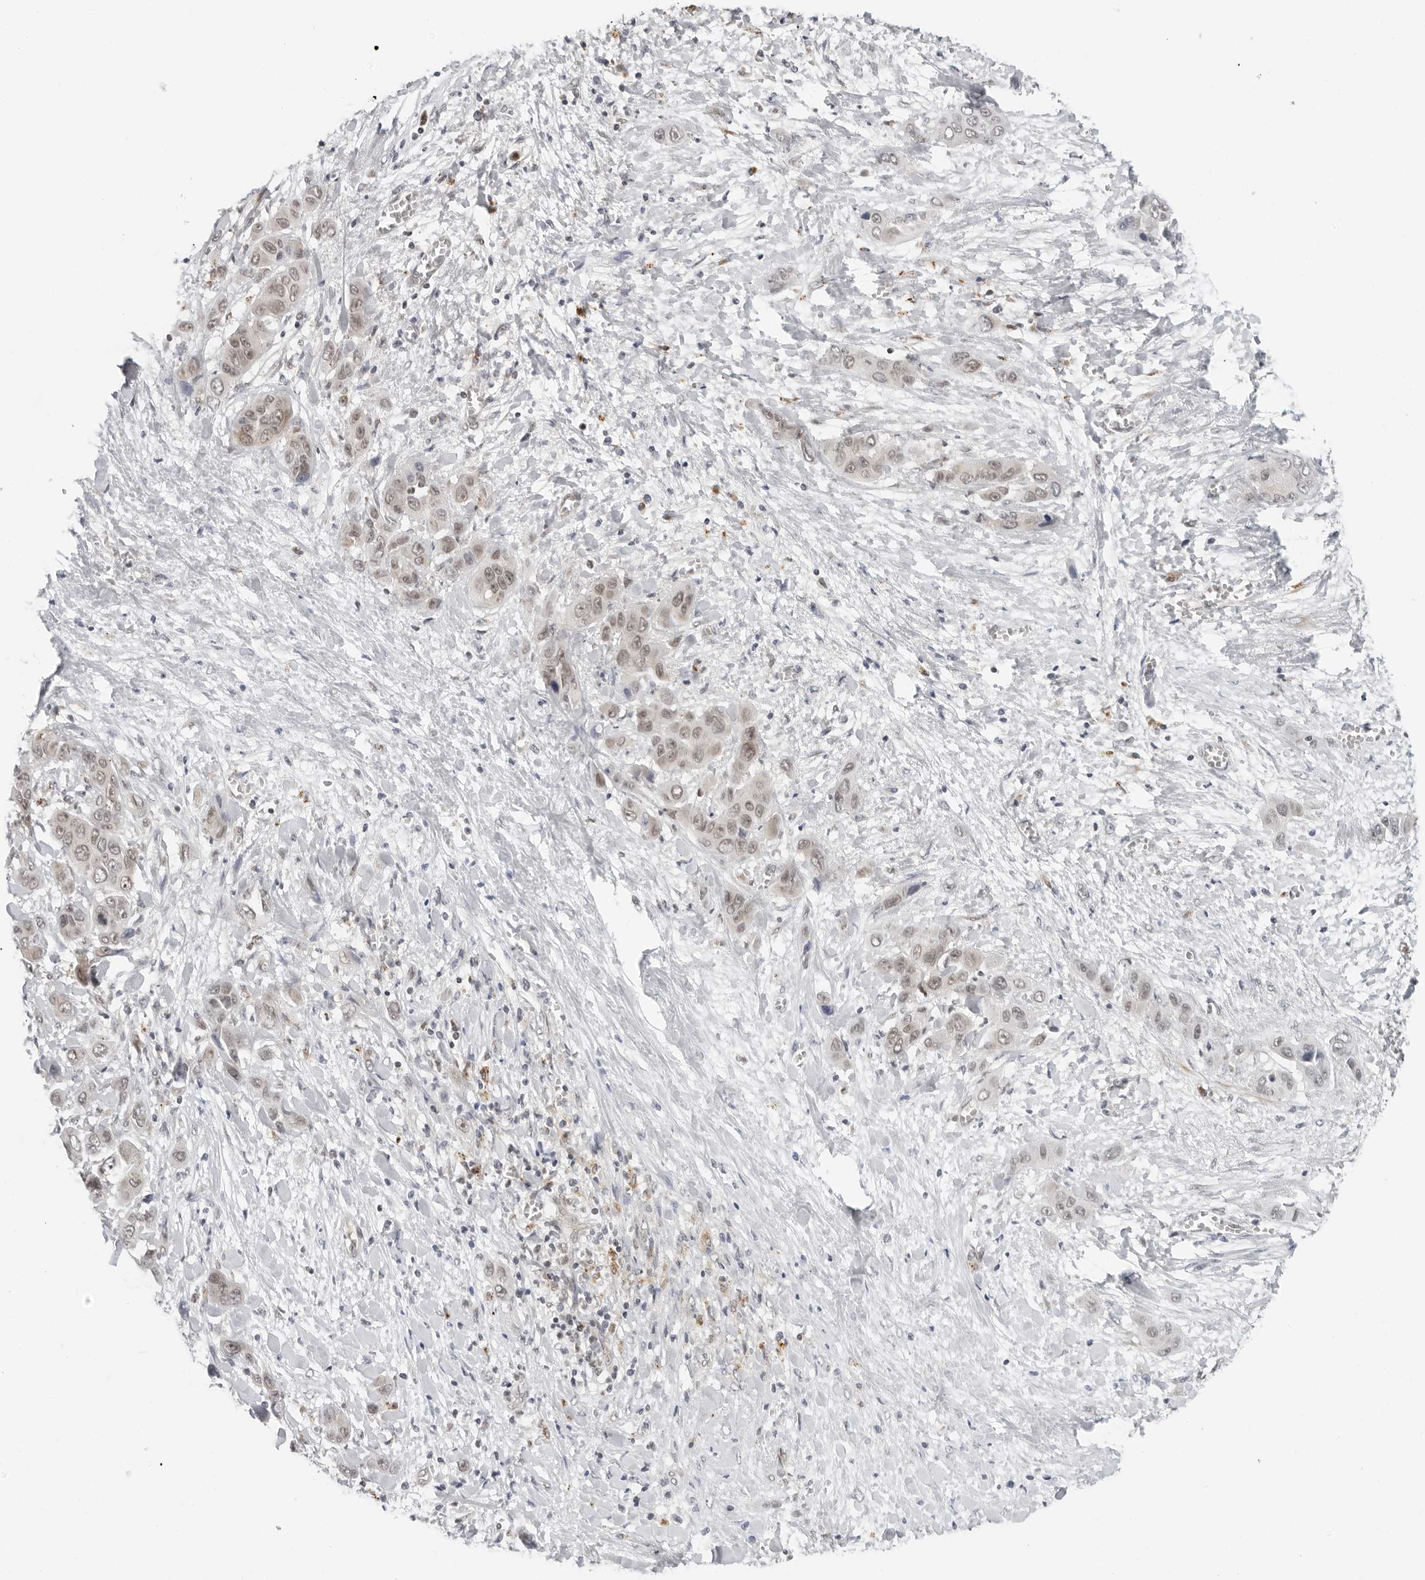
{"staining": {"intensity": "weak", "quantity": "25%-75%", "location": "nuclear"}, "tissue": "liver cancer", "cell_type": "Tumor cells", "image_type": "cancer", "snomed": [{"axis": "morphology", "description": "Cholangiocarcinoma"}, {"axis": "topography", "description": "Liver"}], "caption": "DAB (3,3'-diaminobenzidine) immunohistochemical staining of human liver cancer (cholangiocarcinoma) exhibits weak nuclear protein positivity in approximately 25%-75% of tumor cells.", "gene": "TOX4", "patient": {"sex": "female", "age": 52}}